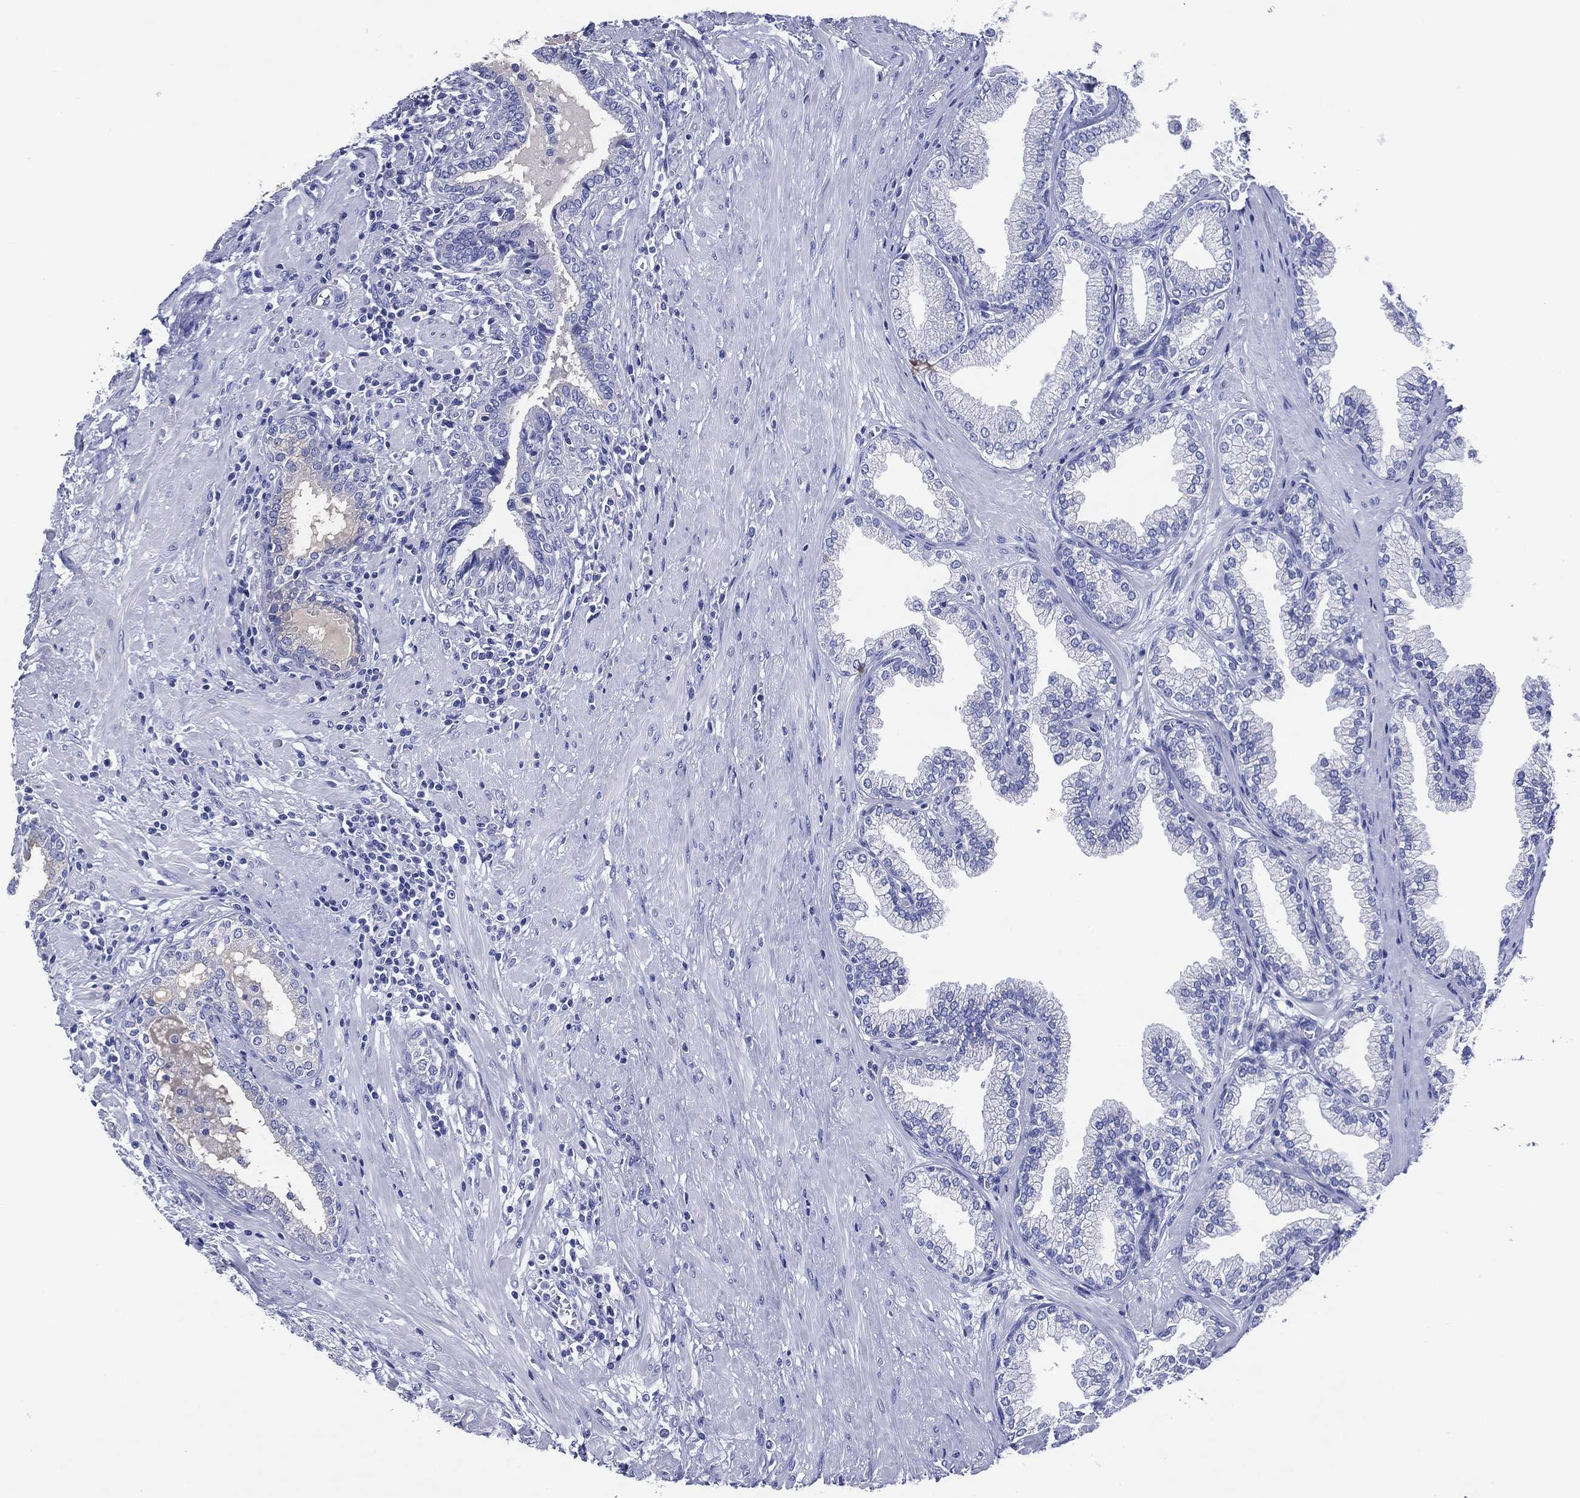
{"staining": {"intensity": "negative", "quantity": "none", "location": "none"}, "tissue": "prostate", "cell_type": "Glandular cells", "image_type": "normal", "snomed": [{"axis": "morphology", "description": "Normal tissue, NOS"}, {"axis": "topography", "description": "Prostate"}], "caption": "Prostate stained for a protein using IHC exhibits no expression glandular cells.", "gene": "ACE2", "patient": {"sex": "male", "age": 64}}